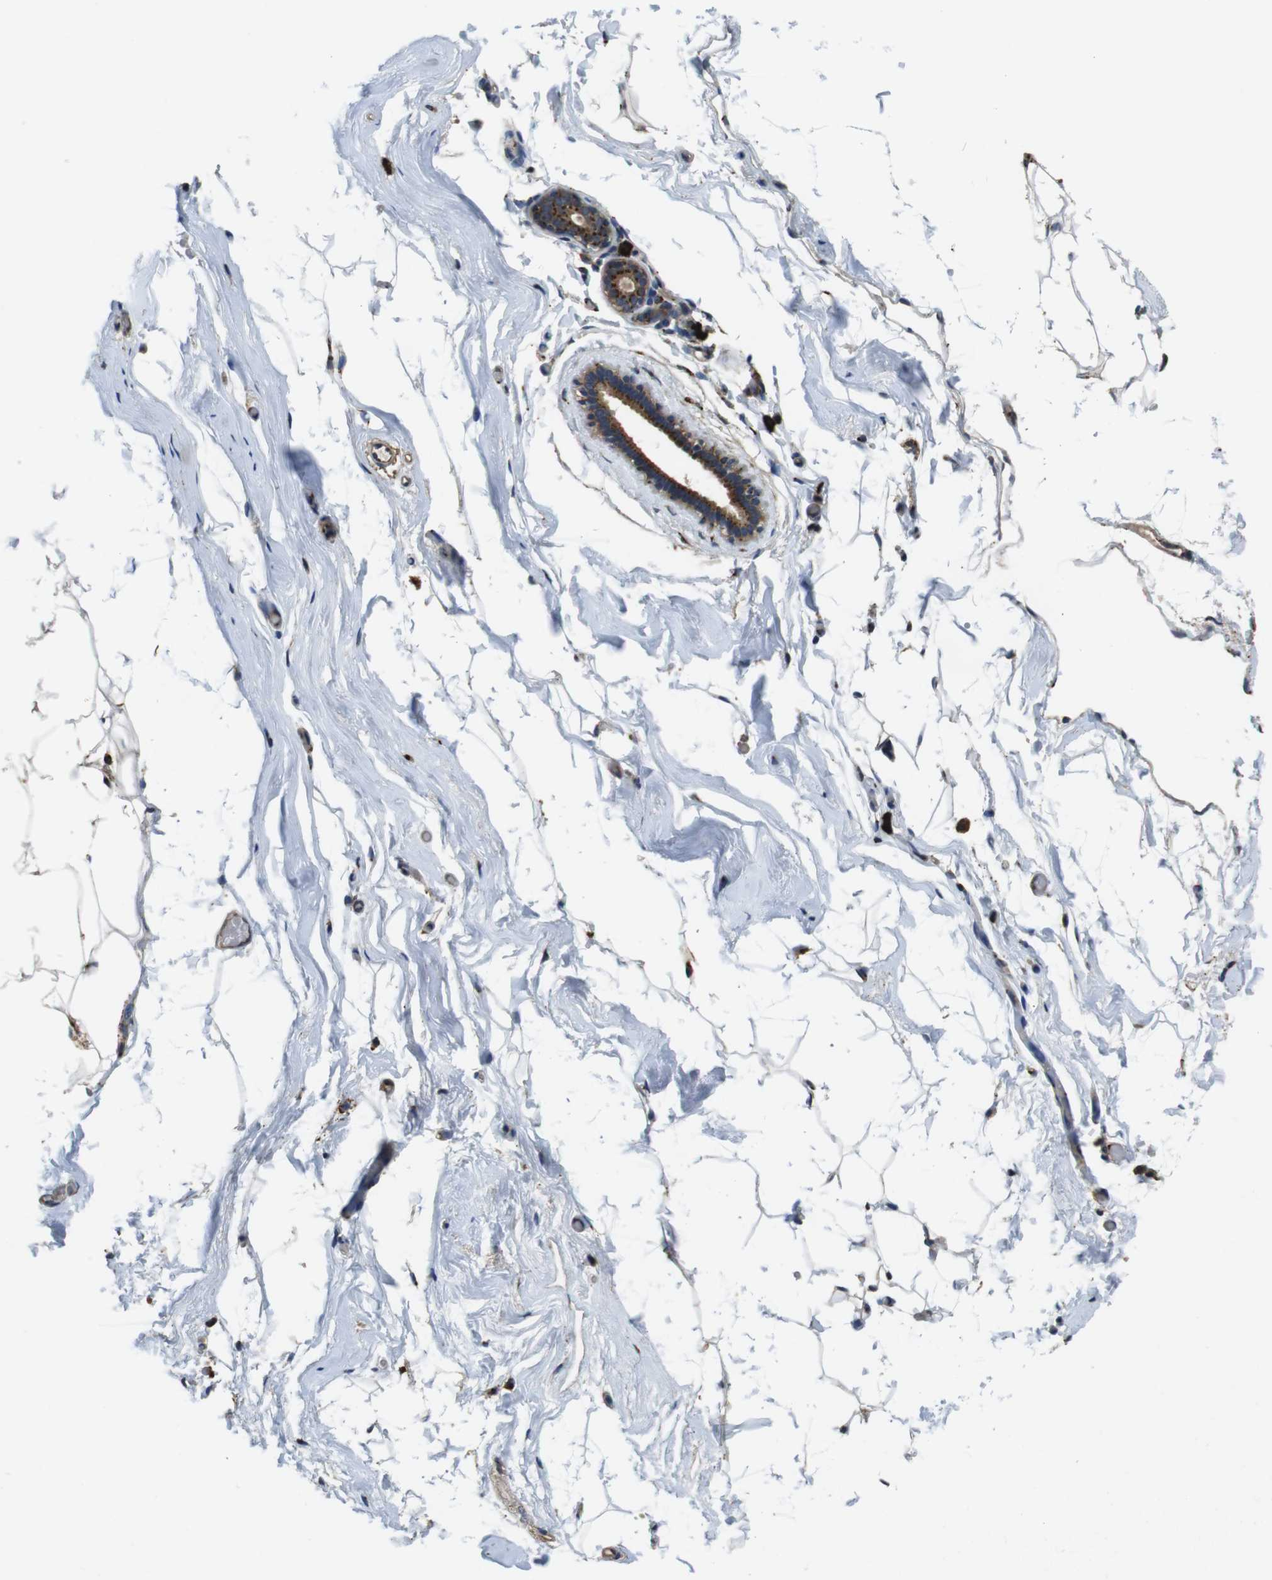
{"staining": {"intensity": "weak", "quantity": "25%-75%", "location": "cytoplasmic/membranous"}, "tissue": "adipose tissue", "cell_type": "Adipocytes", "image_type": "normal", "snomed": [{"axis": "morphology", "description": "Normal tissue, NOS"}, {"axis": "topography", "description": "Breast"}, {"axis": "topography", "description": "Soft tissue"}], "caption": "Brown immunohistochemical staining in normal adipose tissue displays weak cytoplasmic/membranous expression in approximately 25%-75% of adipocytes. (Stains: DAB in brown, nuclei in blue, Microscopy: brightfield microscopy at high magnification).", "gene": "RAB6A", "patient": {"sex": "female", "age": 75}}